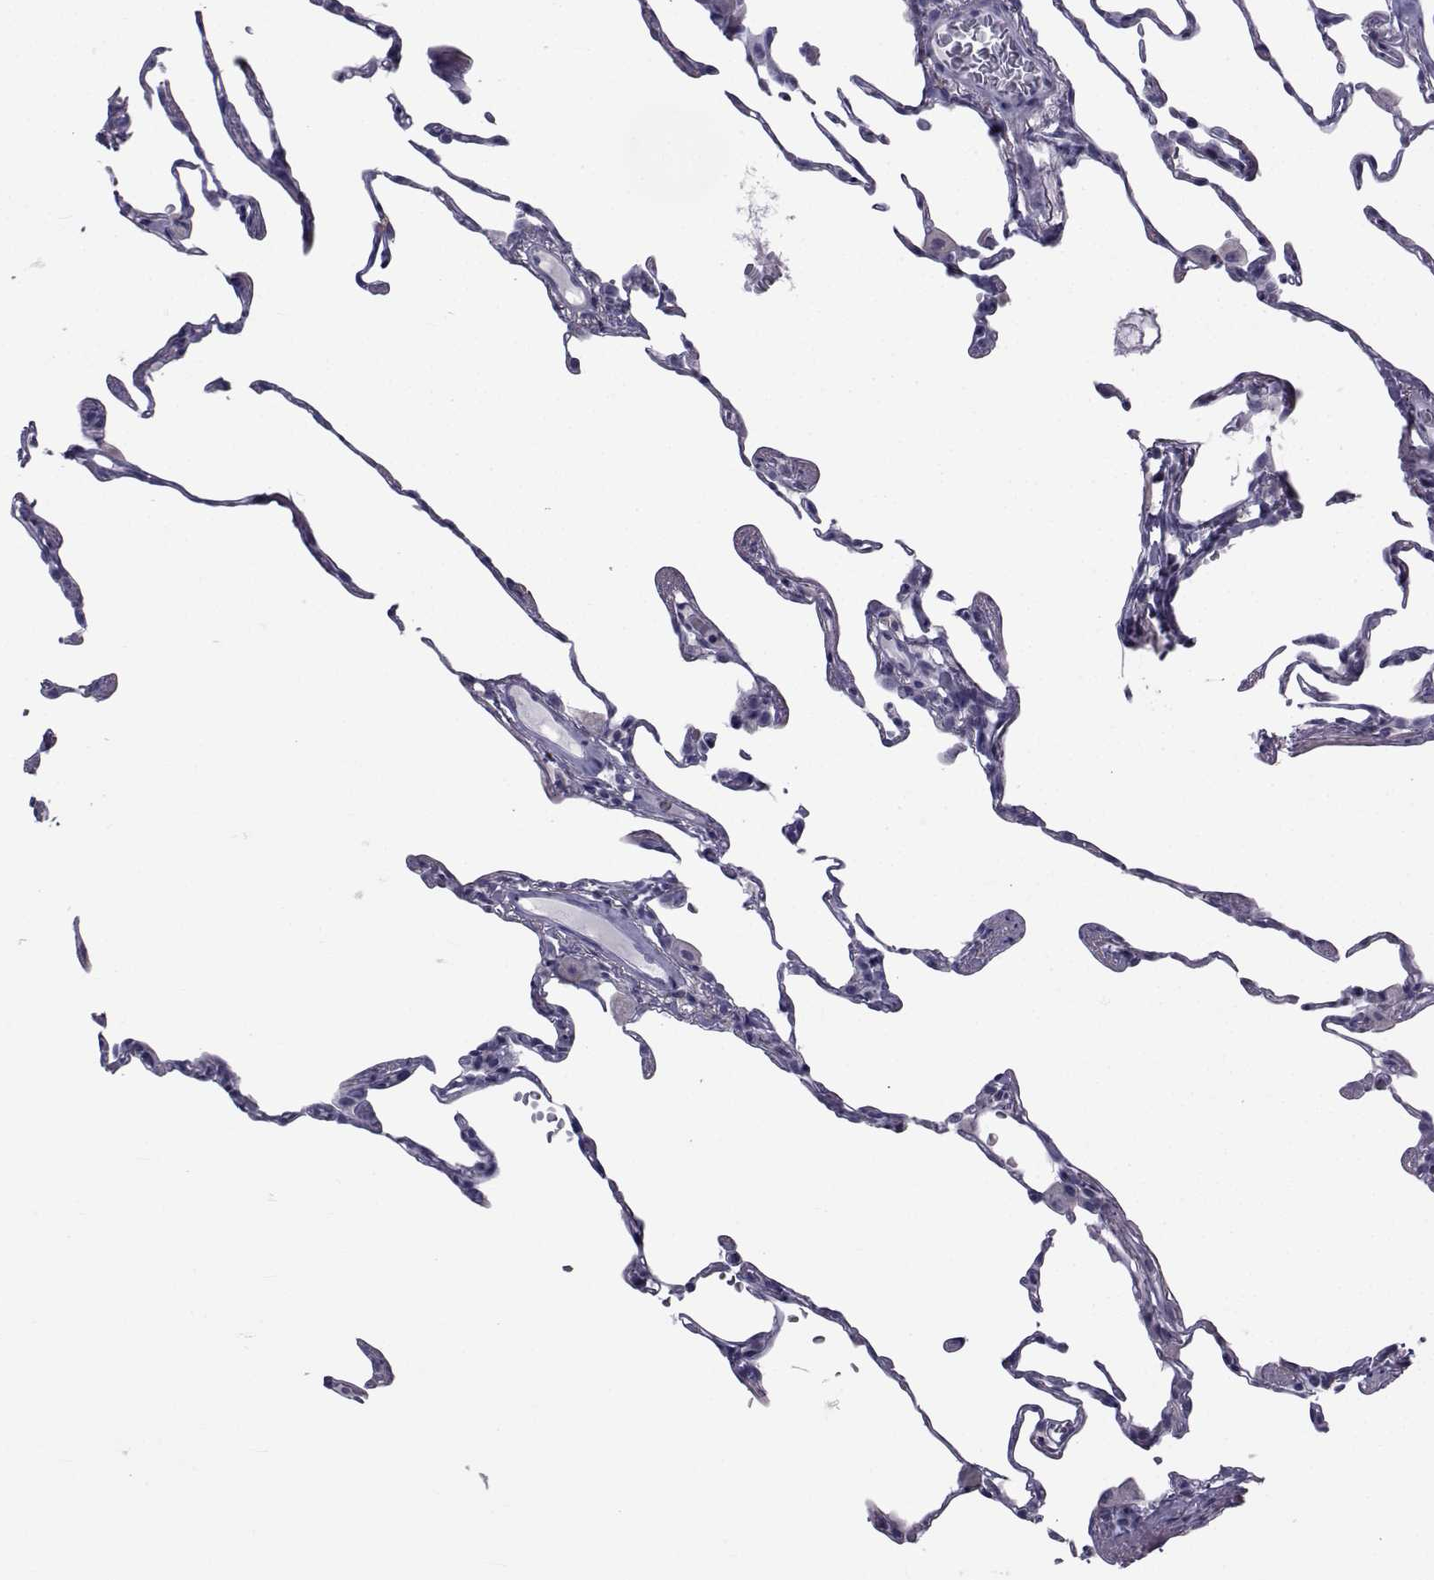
{"staining": {"intensity": "negative", "quantity": "none", "location": "none"}, "tissue": "lung", "cell_type": "Alveolar cells", "image_type": "normal", "snomed": [{"axis": "morphology", "description": "Normal tissue, NOS"}, {"axis": "topography", "description": "Lung"}], "caption": "This is a histopathology image of IHC staining of unremarkable lung, which shows no staining in alveolar cells. The staining was performed using DAB (3,3'-diaminobenzidine) to visualize the protein expression in brown, while the nuclei were stained in blue with hematoxylin (Magnification: 20x).", "gene": "FDXR", "patient": {"sex": "female", "age": 57}}